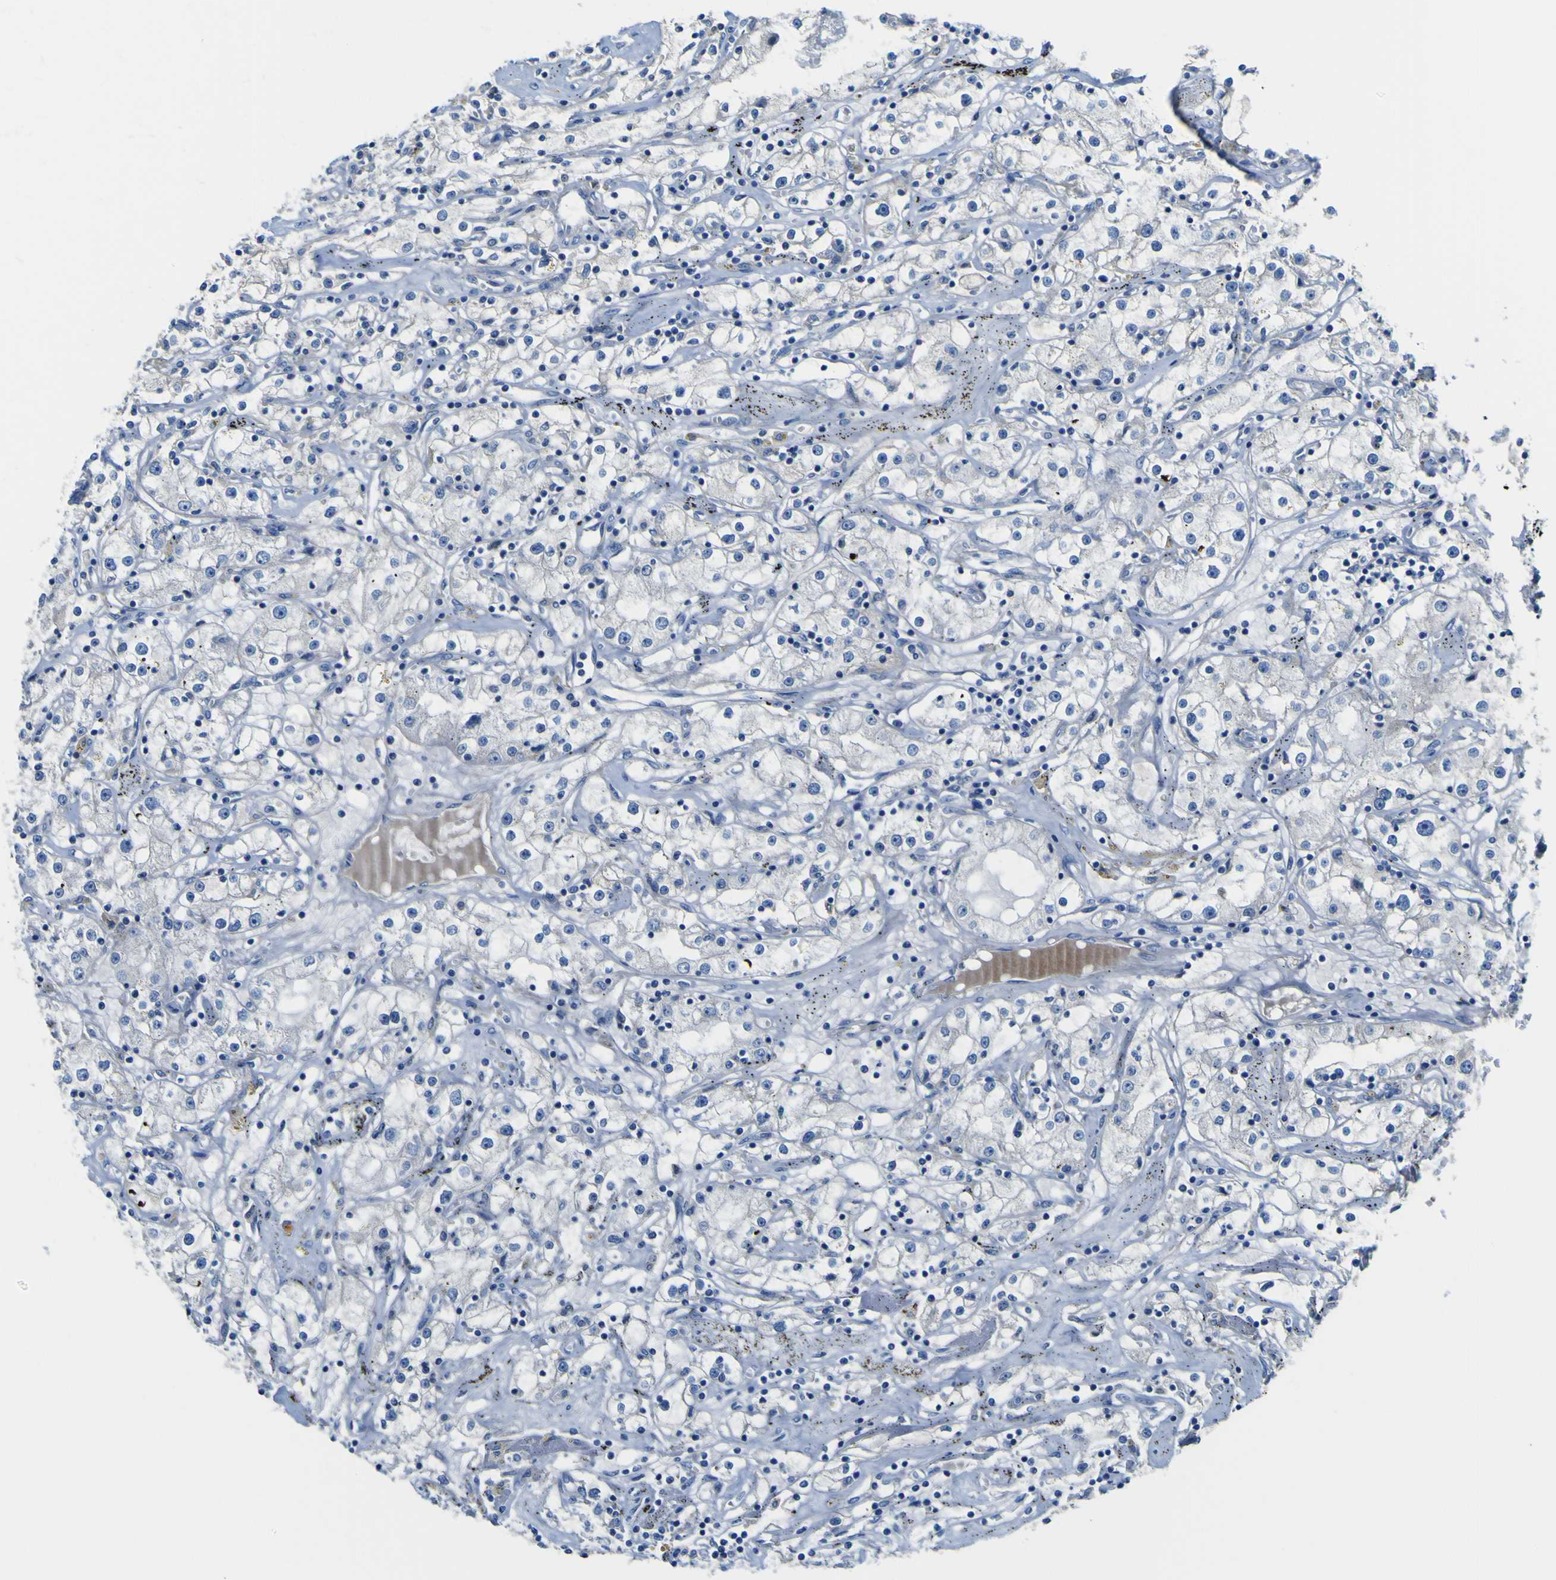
{"staining": {"intensity": "negative", "quantity": "none", "location": "none"}, "tissue": "renal cancer", "cell_type": "Tumor cells", "image_type": "cancer", "snomed": [{"axis": "morphology", "description": "Adenocarcinoma, NOS"}, {"axis": "topography", "description": "Kidney"}], "caption": "High power microscopy image of an immunohistochemistry (IHC) histopathology image of adenocarcinoma (renal), revealing no significant staining in tumor cells.", "gene": "ADGRA2", "patient": {"sex": "male", "age": 56}}